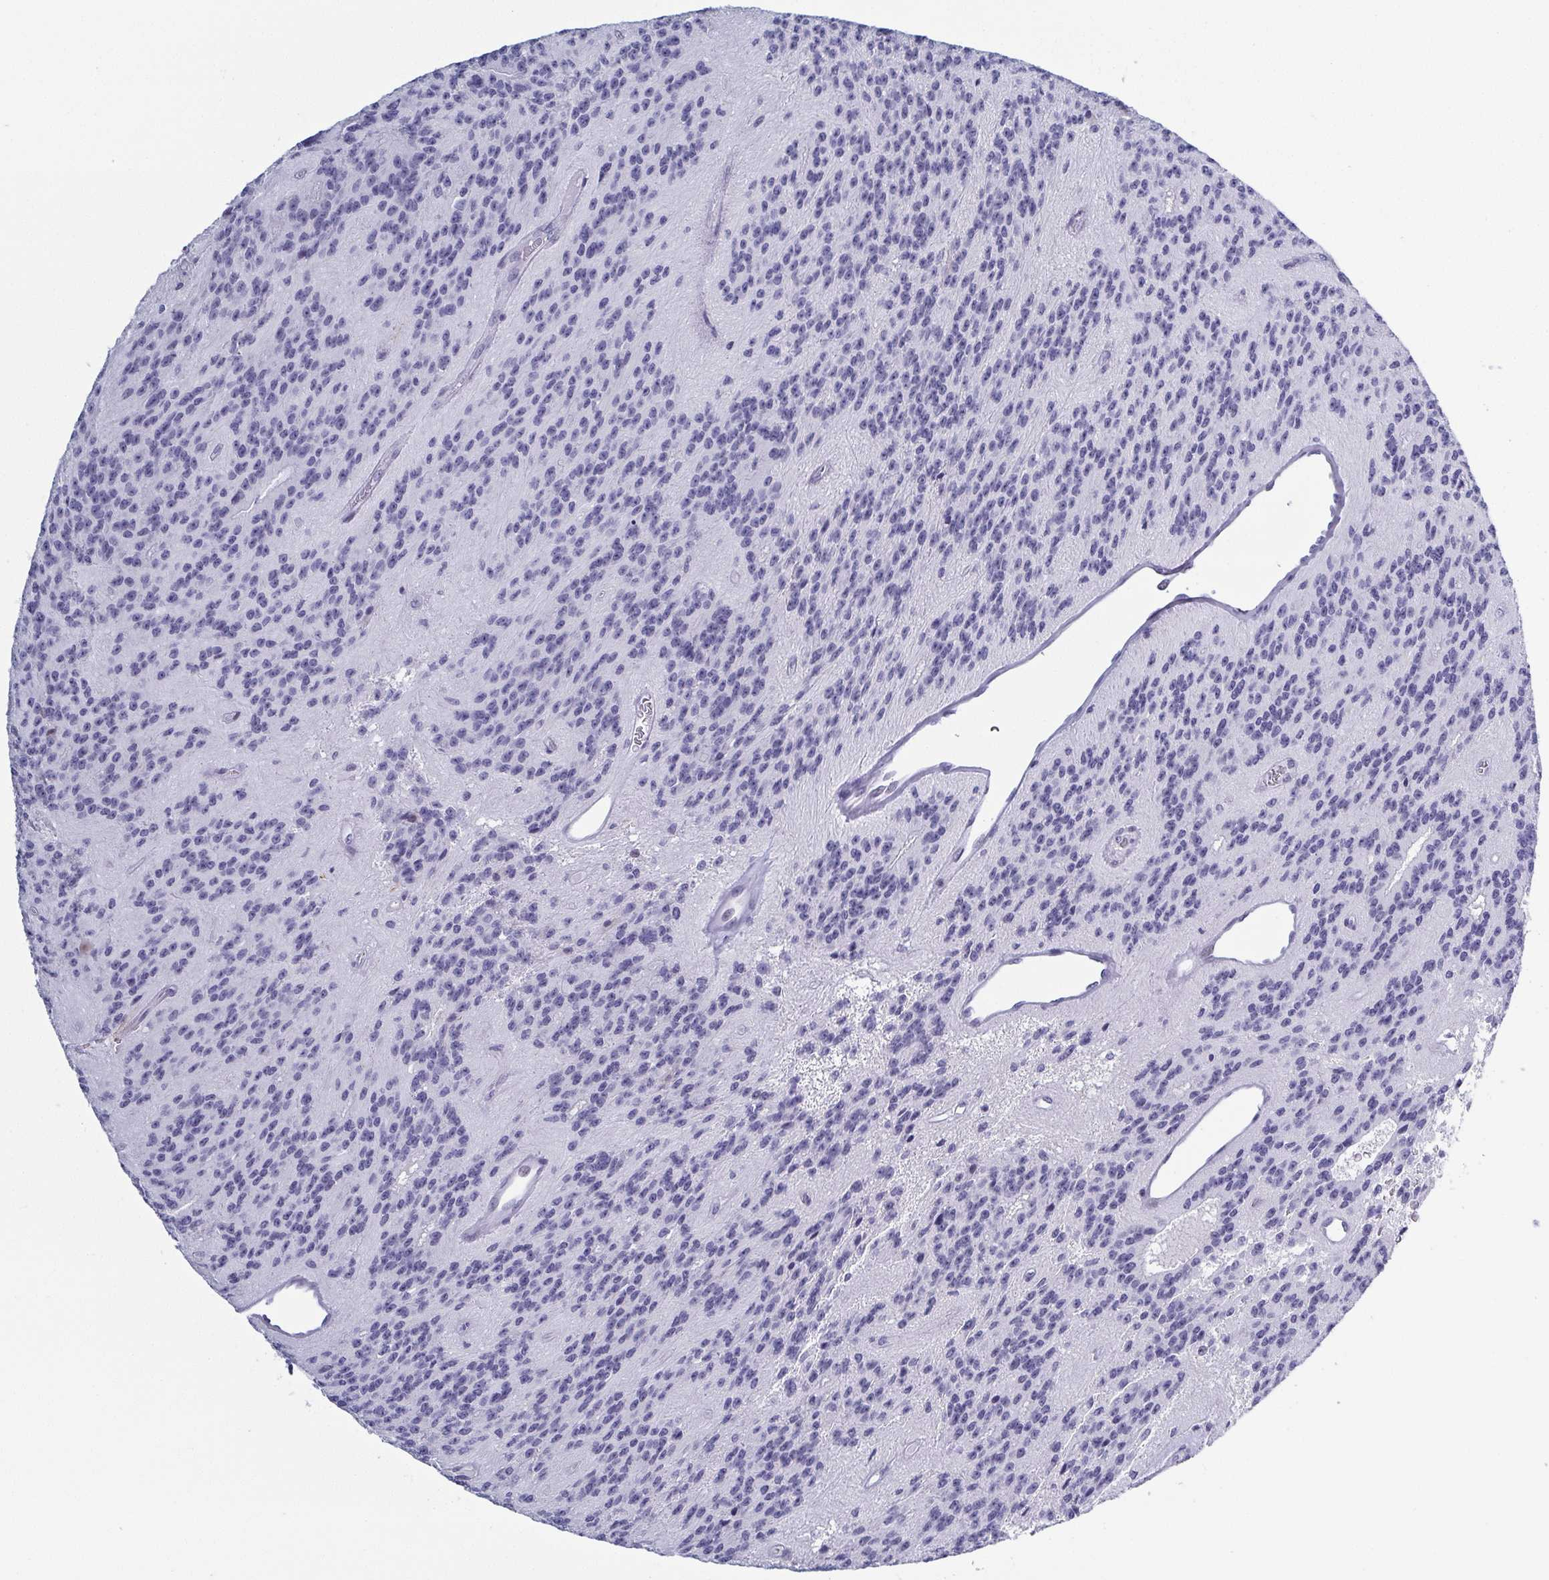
{"staining": {"intensity": "negative", "quantity": "none", "location": "none"}, "tissue": "glioma", "cell_type": "Tumor cells", "image_type": "cancer", "snomed": [{"axis": "morphology", "description": "Glioma, malignant, Low grade"}, {"axis": "topography", "description": "Brain"}], "caption": "Immunohistochemistry (IHC) image of human glioma stained for a protein (brown), which demonstrates no positivity in tumor cells.", "gene": "BZW1", "patient": {"sex": "male", "age": 31}}